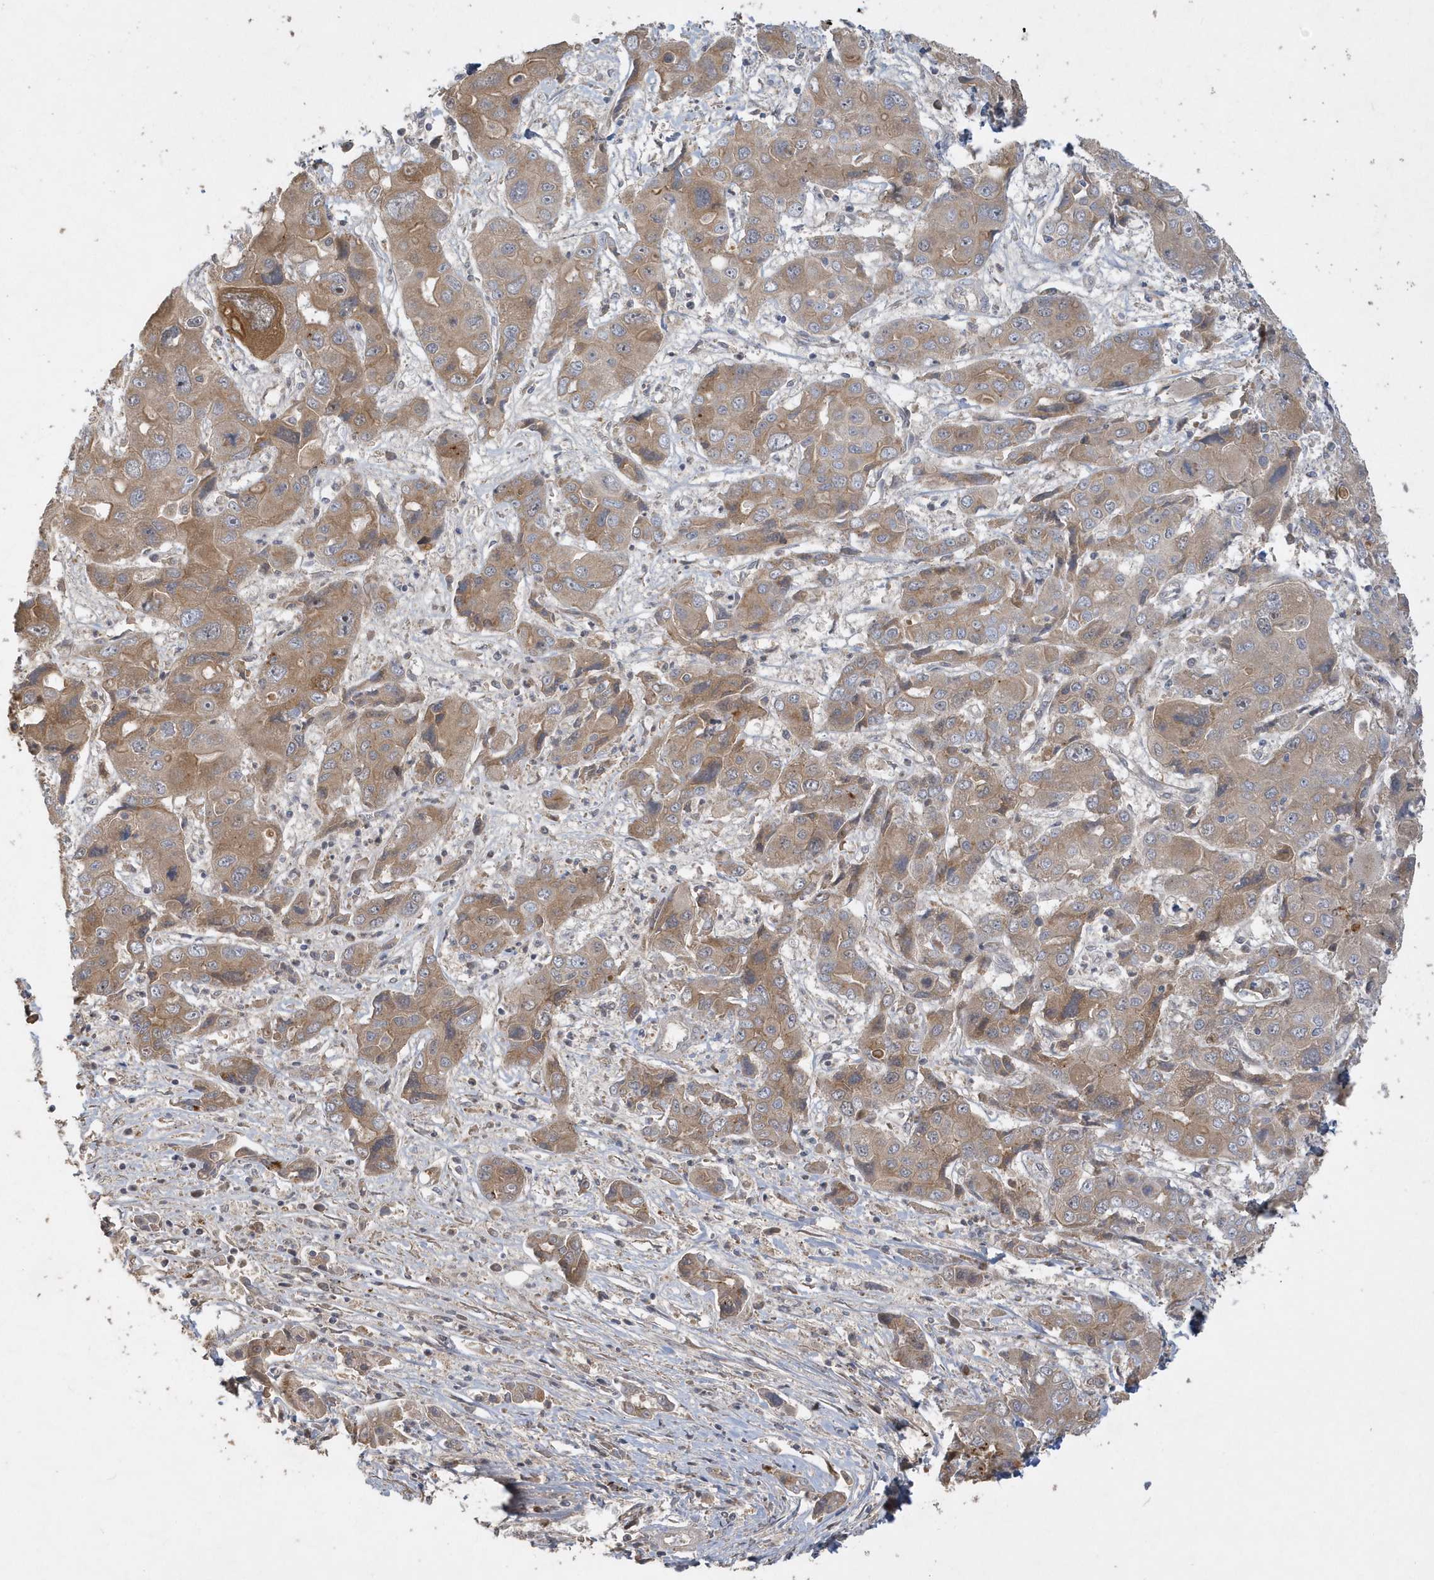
{"staining": {"intensity": "moderate", "quantity": ">75%", "location": "cytoplasmic/membranous"}, "tissue": "liver cancer", "cell_type": "Tumor cells", "image_type": "cancer", "snomed": [{"axis": "morphology", "description": "Cholangiocarcinoma"}, {"axis": "topography", "description": "Liver"}], "caption": "The histopathology image shows staining of cholangiocarcinoma (liver), revealing moderate cytoplasmic/membranous protein expression (brown color) within tumor cells.", "gene": "TRAIP", "patient": {"sex": "male", "age": 67}}